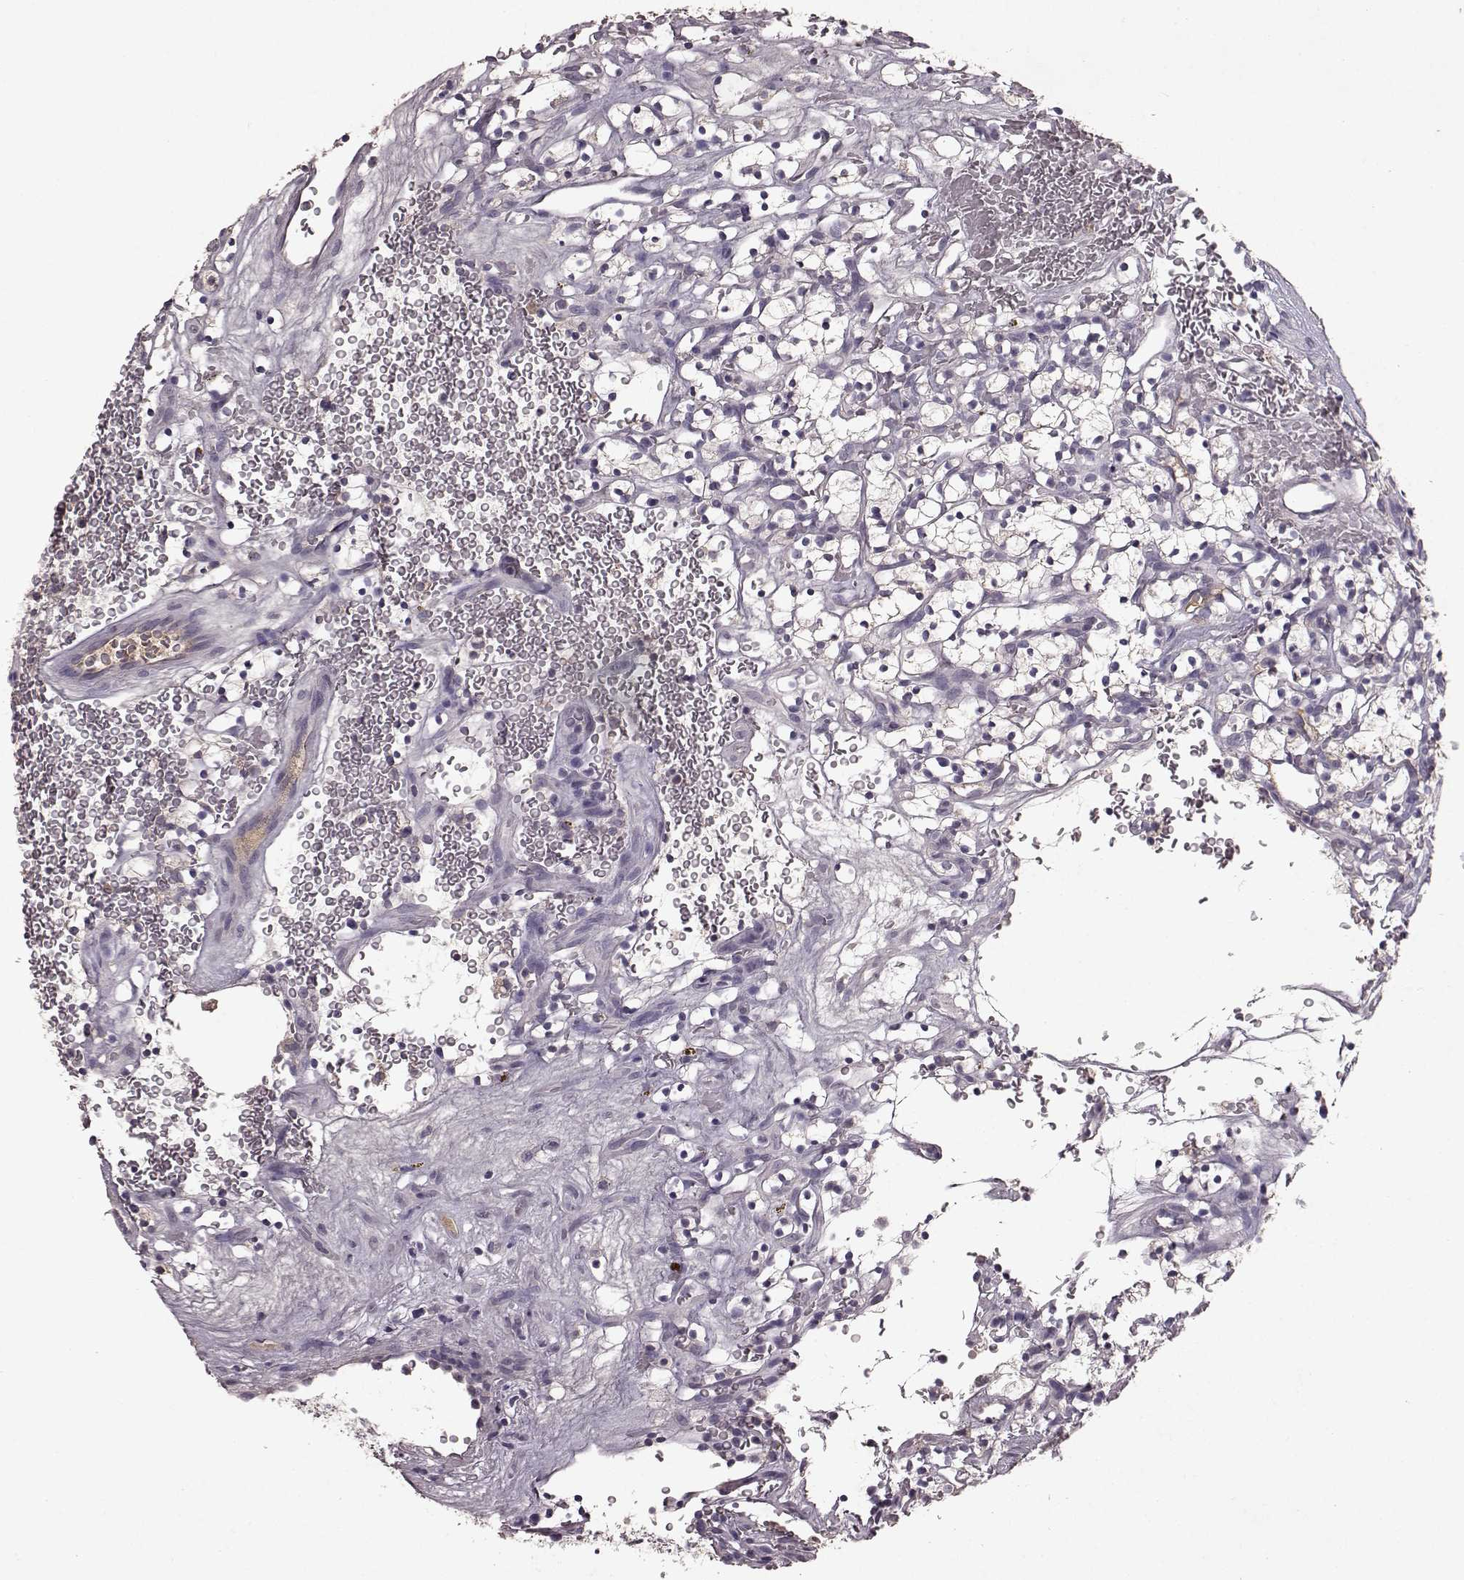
{"staining": {"intensity": "negative", "quantity": "none", "location": "none"}, "tissue": "renal cancer", "cell_type": "Tumor cells", "image_type": "cancer", "snomed": [{"axis": "morphology", "description": "Adenocarcinoma, NOS"}, {"axis": "topography", "description": "Kidney"}], "caption": "Tumor cells show no significant protein staining in renal adenocarcinoma.", "gene": "FRRS1L", "patient": {"sex": "female", "age": 64}}